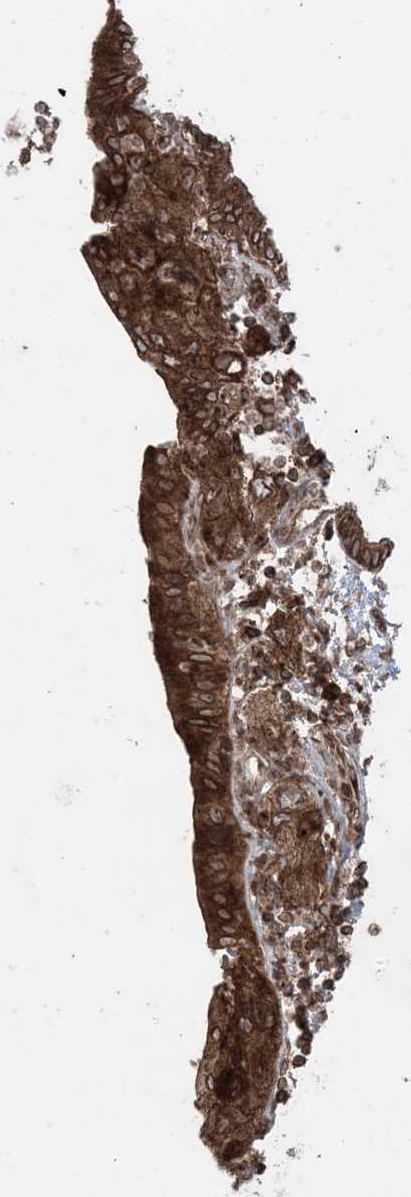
{"staining": {"intensity": "strong", "quantity": ">75%", "location": "cytoplasmic/membranous"}, "tissue": "pancreatic cancer", "cell_type": "Tumor cells", "image_type": "cancer", "snomed": [{"axis": "morphology", "description": "Adenocarcinoma, NOS"}, {"axis": "topography", "description": "Pancreas"}], "caption": "Pancreatic cancer (adenocarcinoma) tissue reveals strong cytoplasmic/membranous expression in approximately >75% of tumor cells, visualized by immunohistochemistry. The protein of interest is stained brown, and the nuclei are stained in blue (DAB (3,3'-diaminobenzidine) IHC with brightfield microscopy, high magnification).", "gene": "DDX19B", "patient": {"sex": "female", "age": 73}}